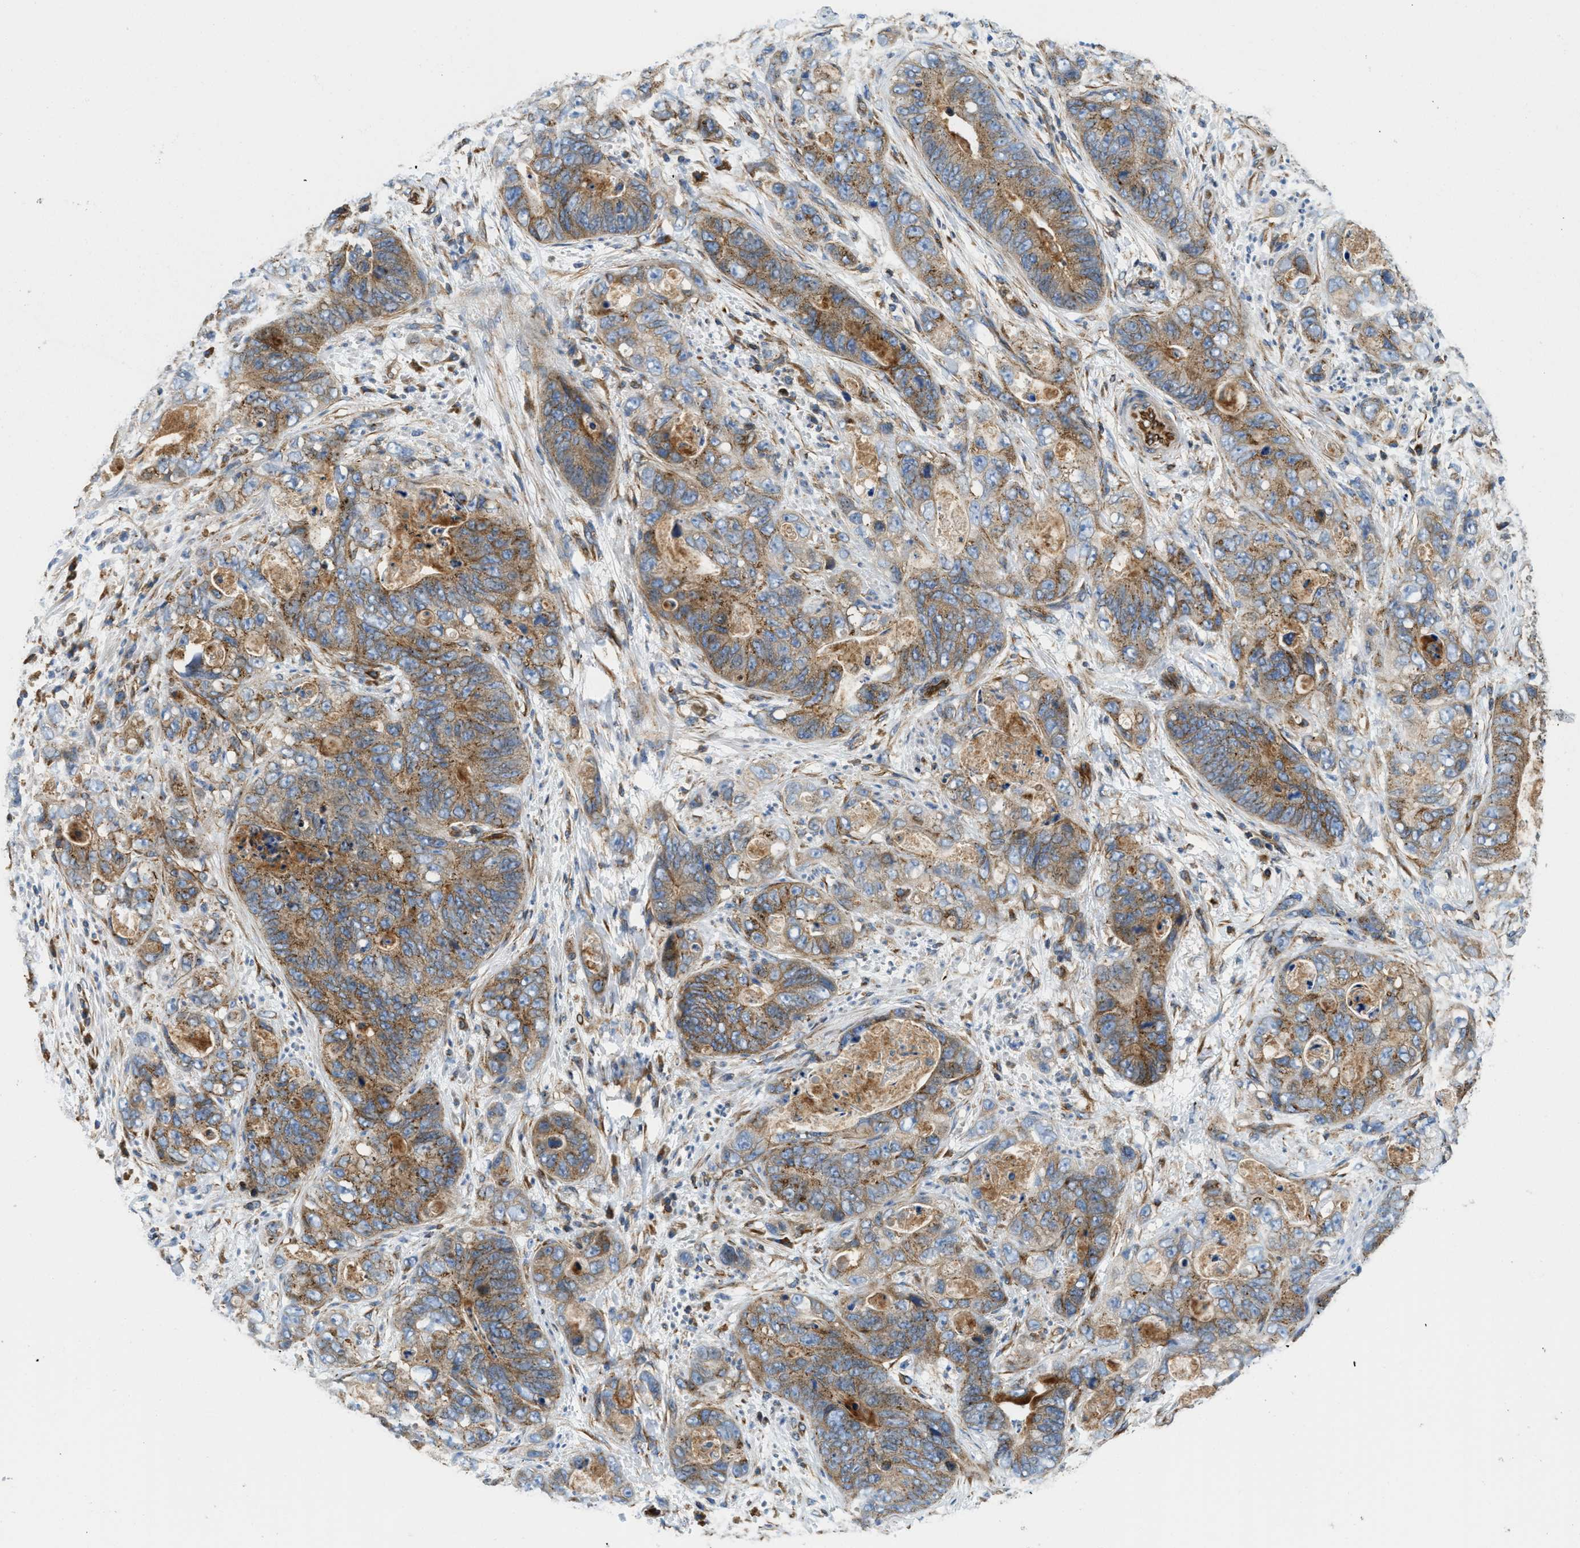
{"staining": {"intensity": "moderate", "quantity": ">75%", "location": "cytoplasmic/membranous"}, "tissue": "stomach cancer", "cell_type": "Tumor cells", "image_type": "cancer", "snomed": [{"axis": "morphology", "description": "Adenocarcinoma, NOS"}, {"axis": "topography", "description": "Stomach"}], "caption": "Immunohistochemical staining of human stomach adenocarcinoma demonstrates moderate cytoplasmic/membranous protein expression in about >75% of tumor cells.", "gene": "HSD17B12", "patient": {"sex": "female", "age": 89}}